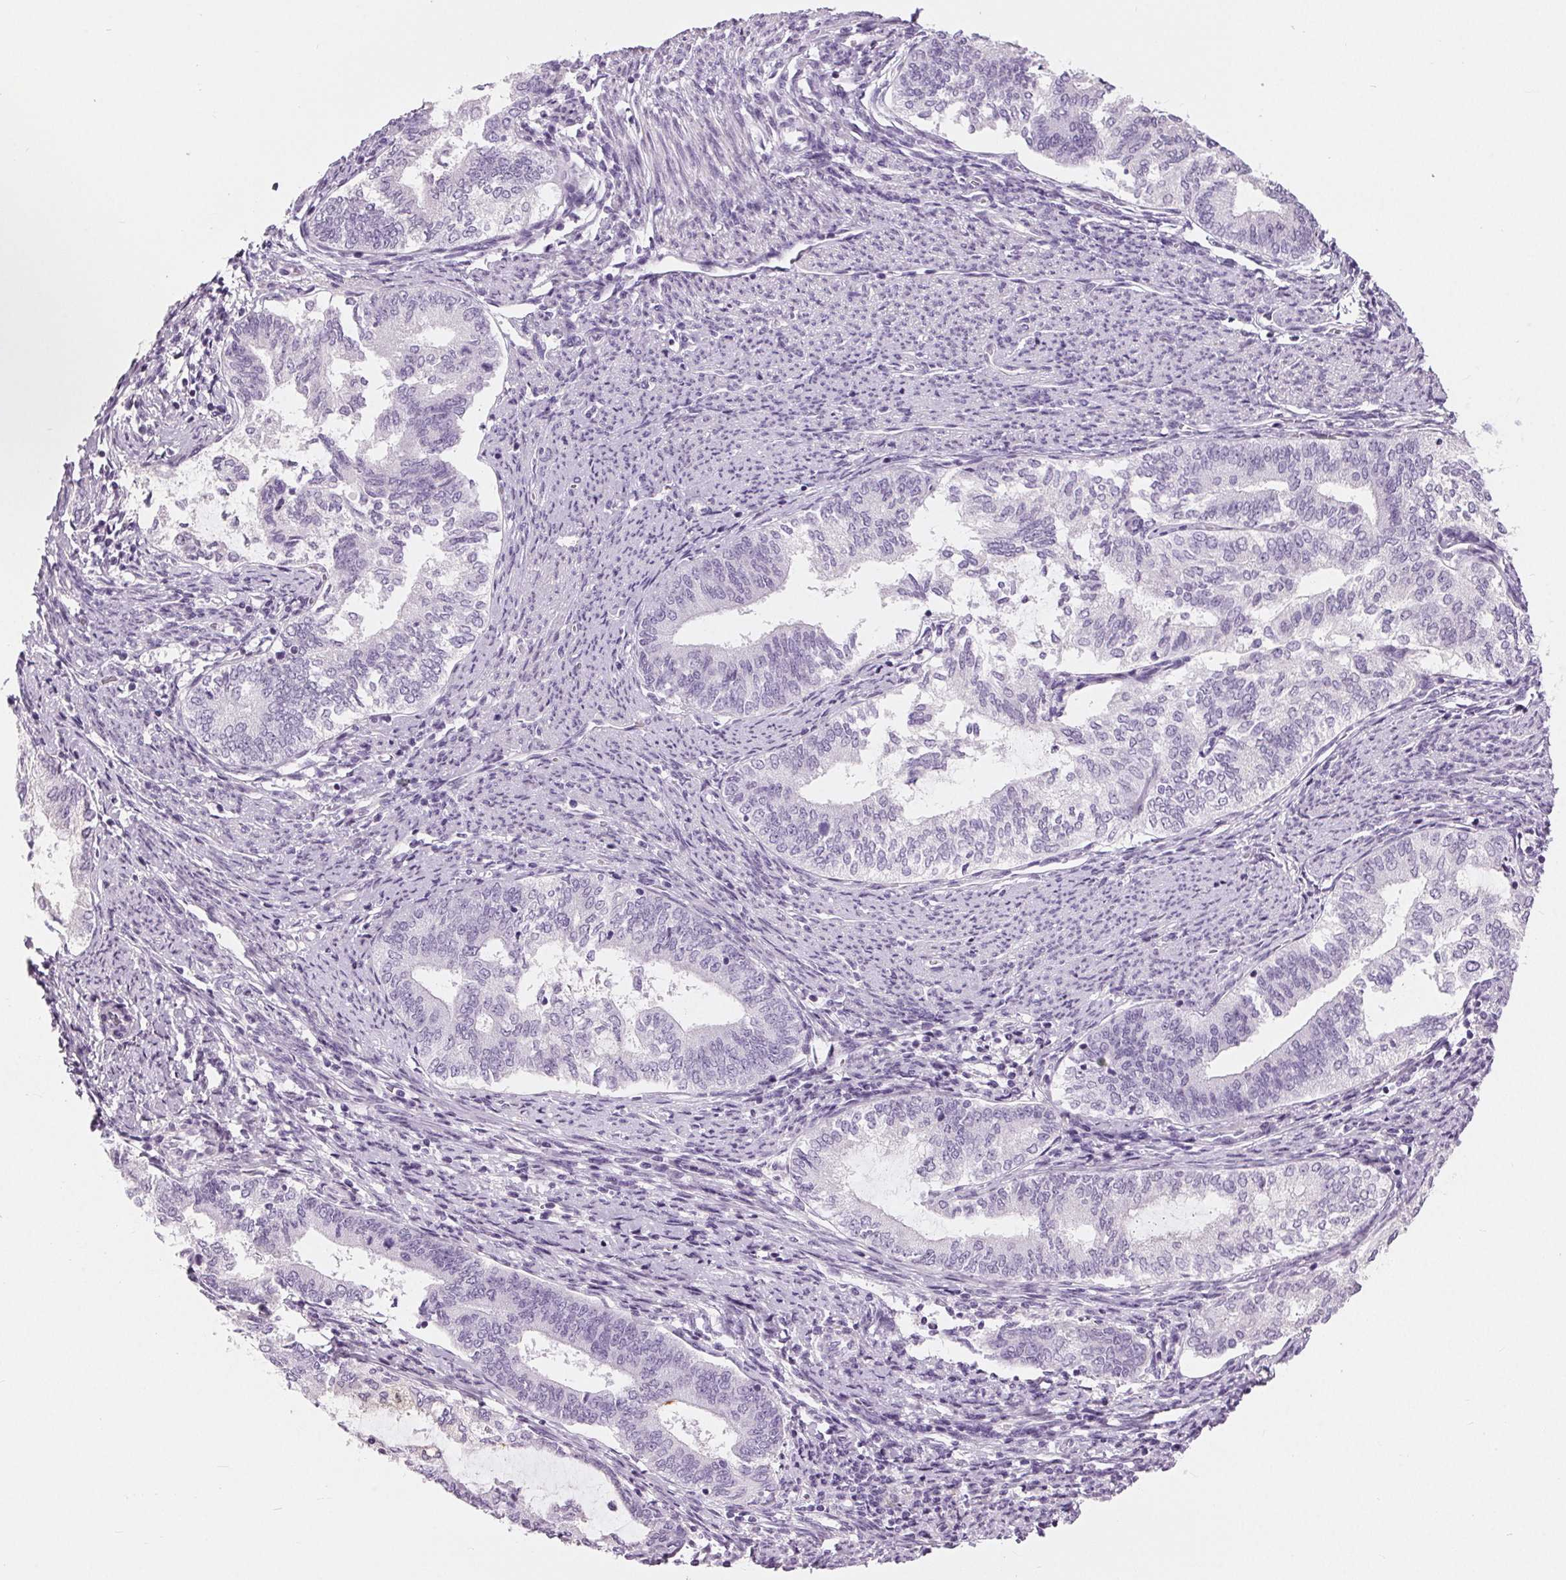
{"staining": {"intensity": "negative", "quantity": "none", "location": "none"}, "tissue": "endometrial cancer", "cell_type": "Tumor cells", "image_type": "cancer", "snomed": [{"axis": "morphology", "description": "Adenocarcinoma, NOS"}, {"axis": "topography", "description": "Endometrium"}], "caption": "DAB immunohistochemical staining of human adenocarcinoma (endometrial) exhibits no significant positivity in tumor cells. (Stains: DAB immunohistochemistry (IHC) with hematoxylin counter stain, Microscopy: brightfield microscopy at high magnification).", "gene": "MISP", "patient": {"sex": "female", "age": 65}}